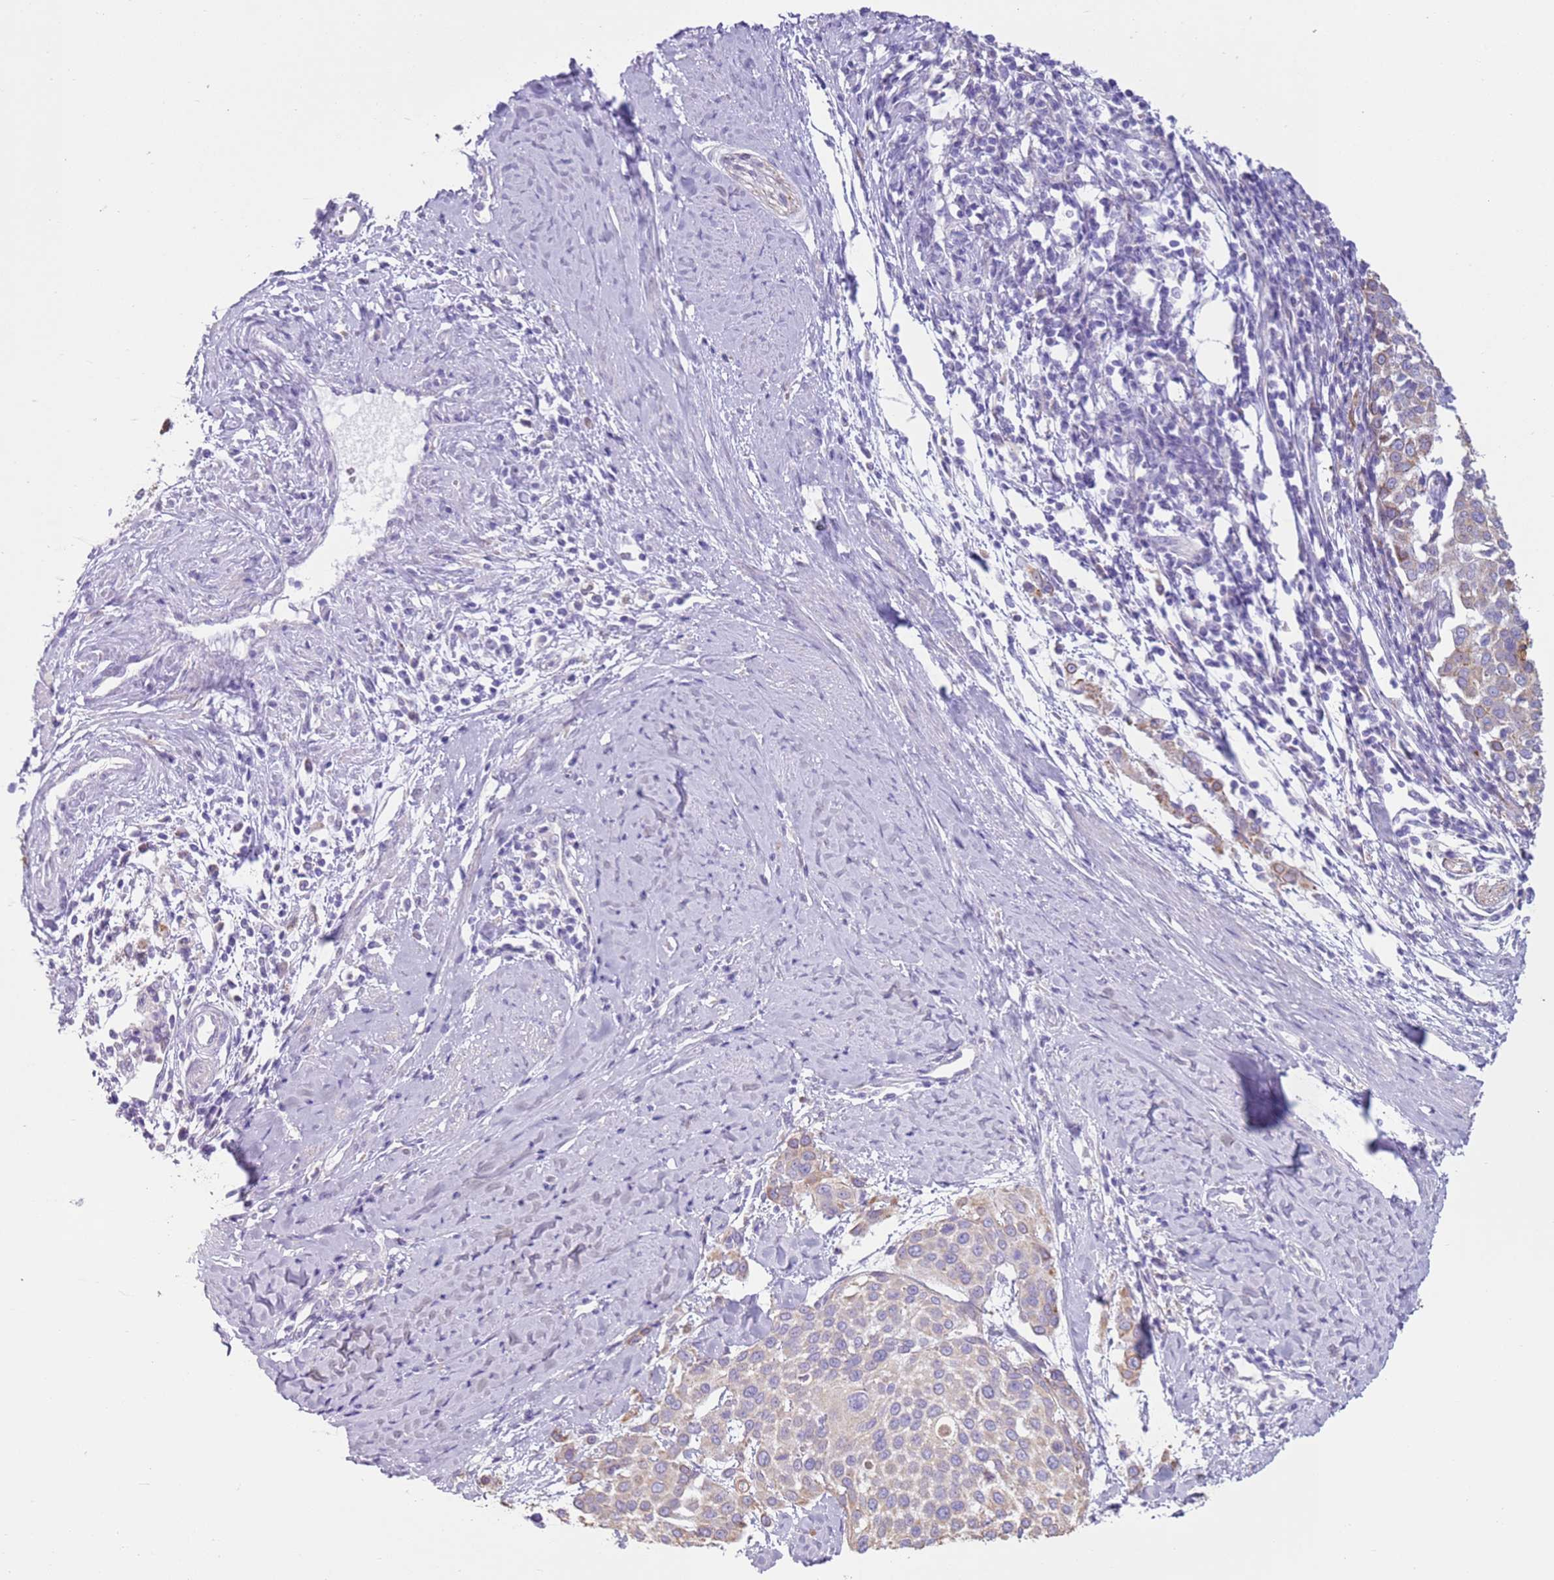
{"staining": {"intensity": "weak", "quantity": "<25%", "location": "cytoplasmic/membranous"}, "tissue": "cervical cancer", "cell_type": "Tumor cells", "image_type": "cancer", "snomed": [{"axis": "morphology", "description": "Squamous cell carcinoma, NOS"}, {"axis": "topography", "description": "Cervix"}], "caption": "Tumor cells are negative for protein expression in human squamous cell carcinoma (cervical). The staining is performed using DAB (3,3'-diaminobenzidine) brown chromogen with nuclei counter-stained in using hematoxylin.", "gene": "OAF", "patient": {"sex": "female", "age": 44}}